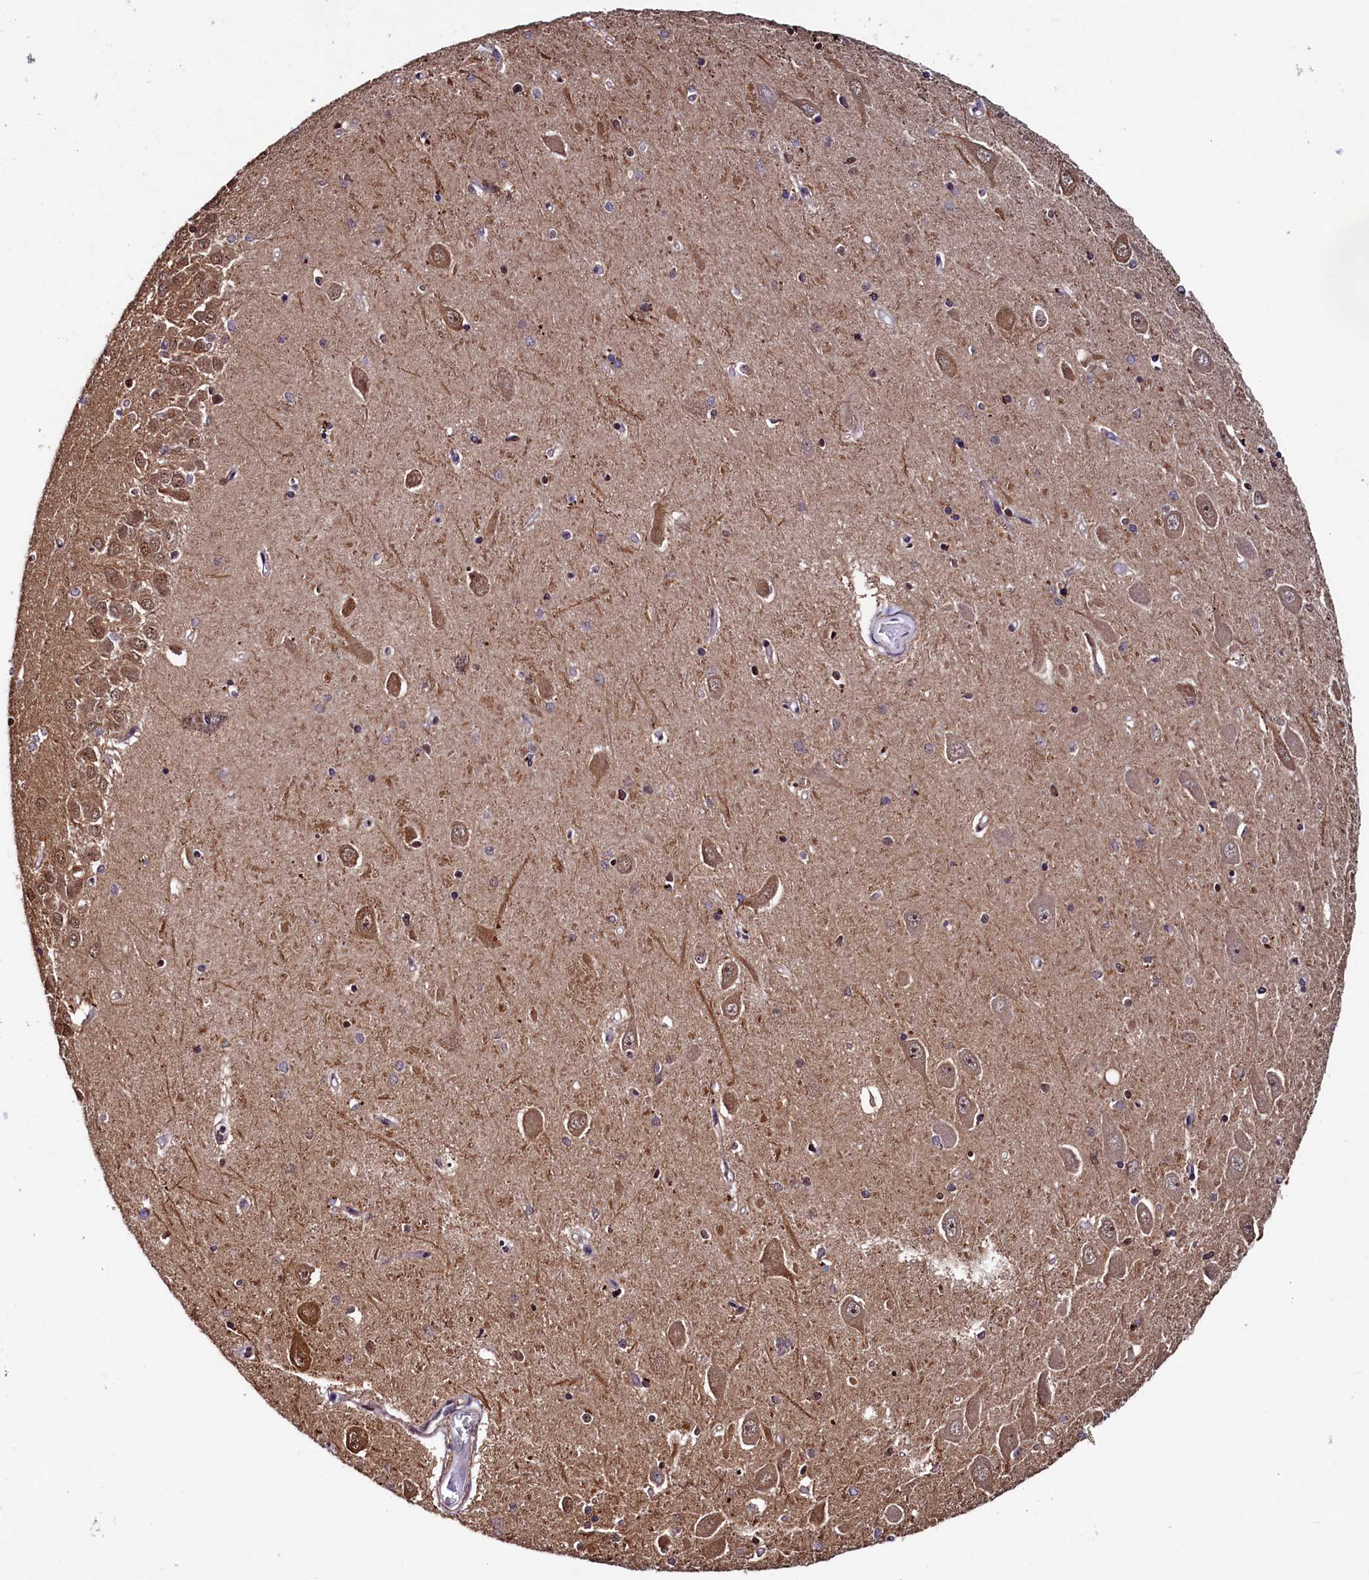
{"staining": {"intensity": "weak", "quantity": "<25%", "location": "cytoplasmic/membranous"}, "tissue": "hippocampus", "cell_type": "Glial cells", "image_type": "normal", "snomed": [{"axis": "morphology", "description": "Normal tissue, NOS"}, {"axis": "topography", "description": "Hippocampus"}], "caption": "Glial cells show no significant protein staining in unremarkable hippocampus.", "gene": "LEO1", "patient": {"sex": "male", "age": 45}}